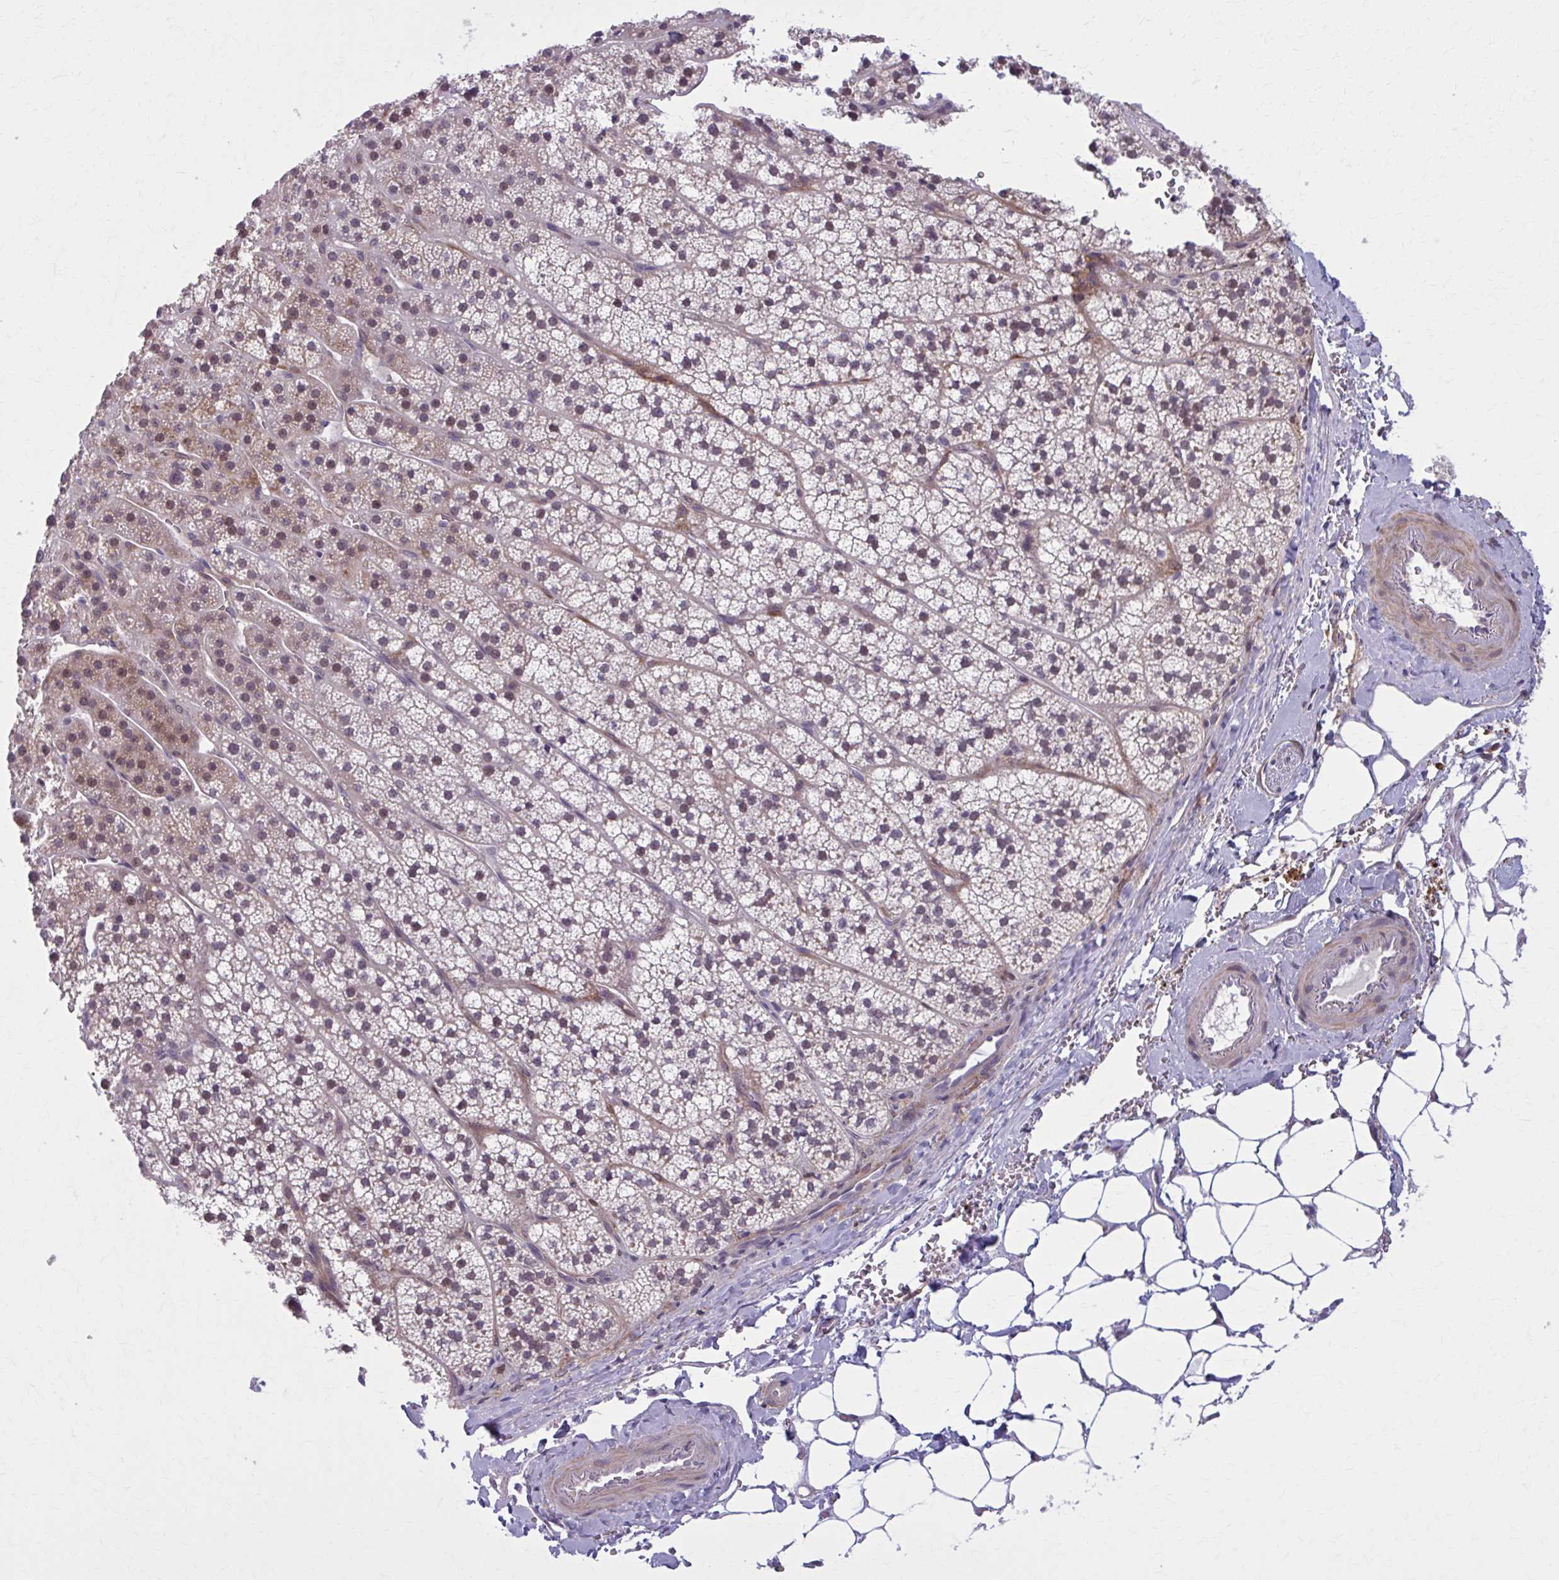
{"staining": {"intensity": "moderate", "quantity": "<25%", "location": "cytoplasmic/membranous,nuclear"}, "tissue": "adrenal gland", "cell_type": "Glandular cells", "image_type": "normal", "snomed": [{"axis": "morphology", "description": "Normal tissue, NOS"}, {"axis": "topography", "description": "Adrenal gland"}], "caption": "DAB immunohistochemical staining of normal adrenal gland displays moderate cytoplasmic/membranous,nuclear protein positivity in about <25% of glandular cells.", "gene": "NUMBL", "patient": {"sex": "male", "age": 53}}